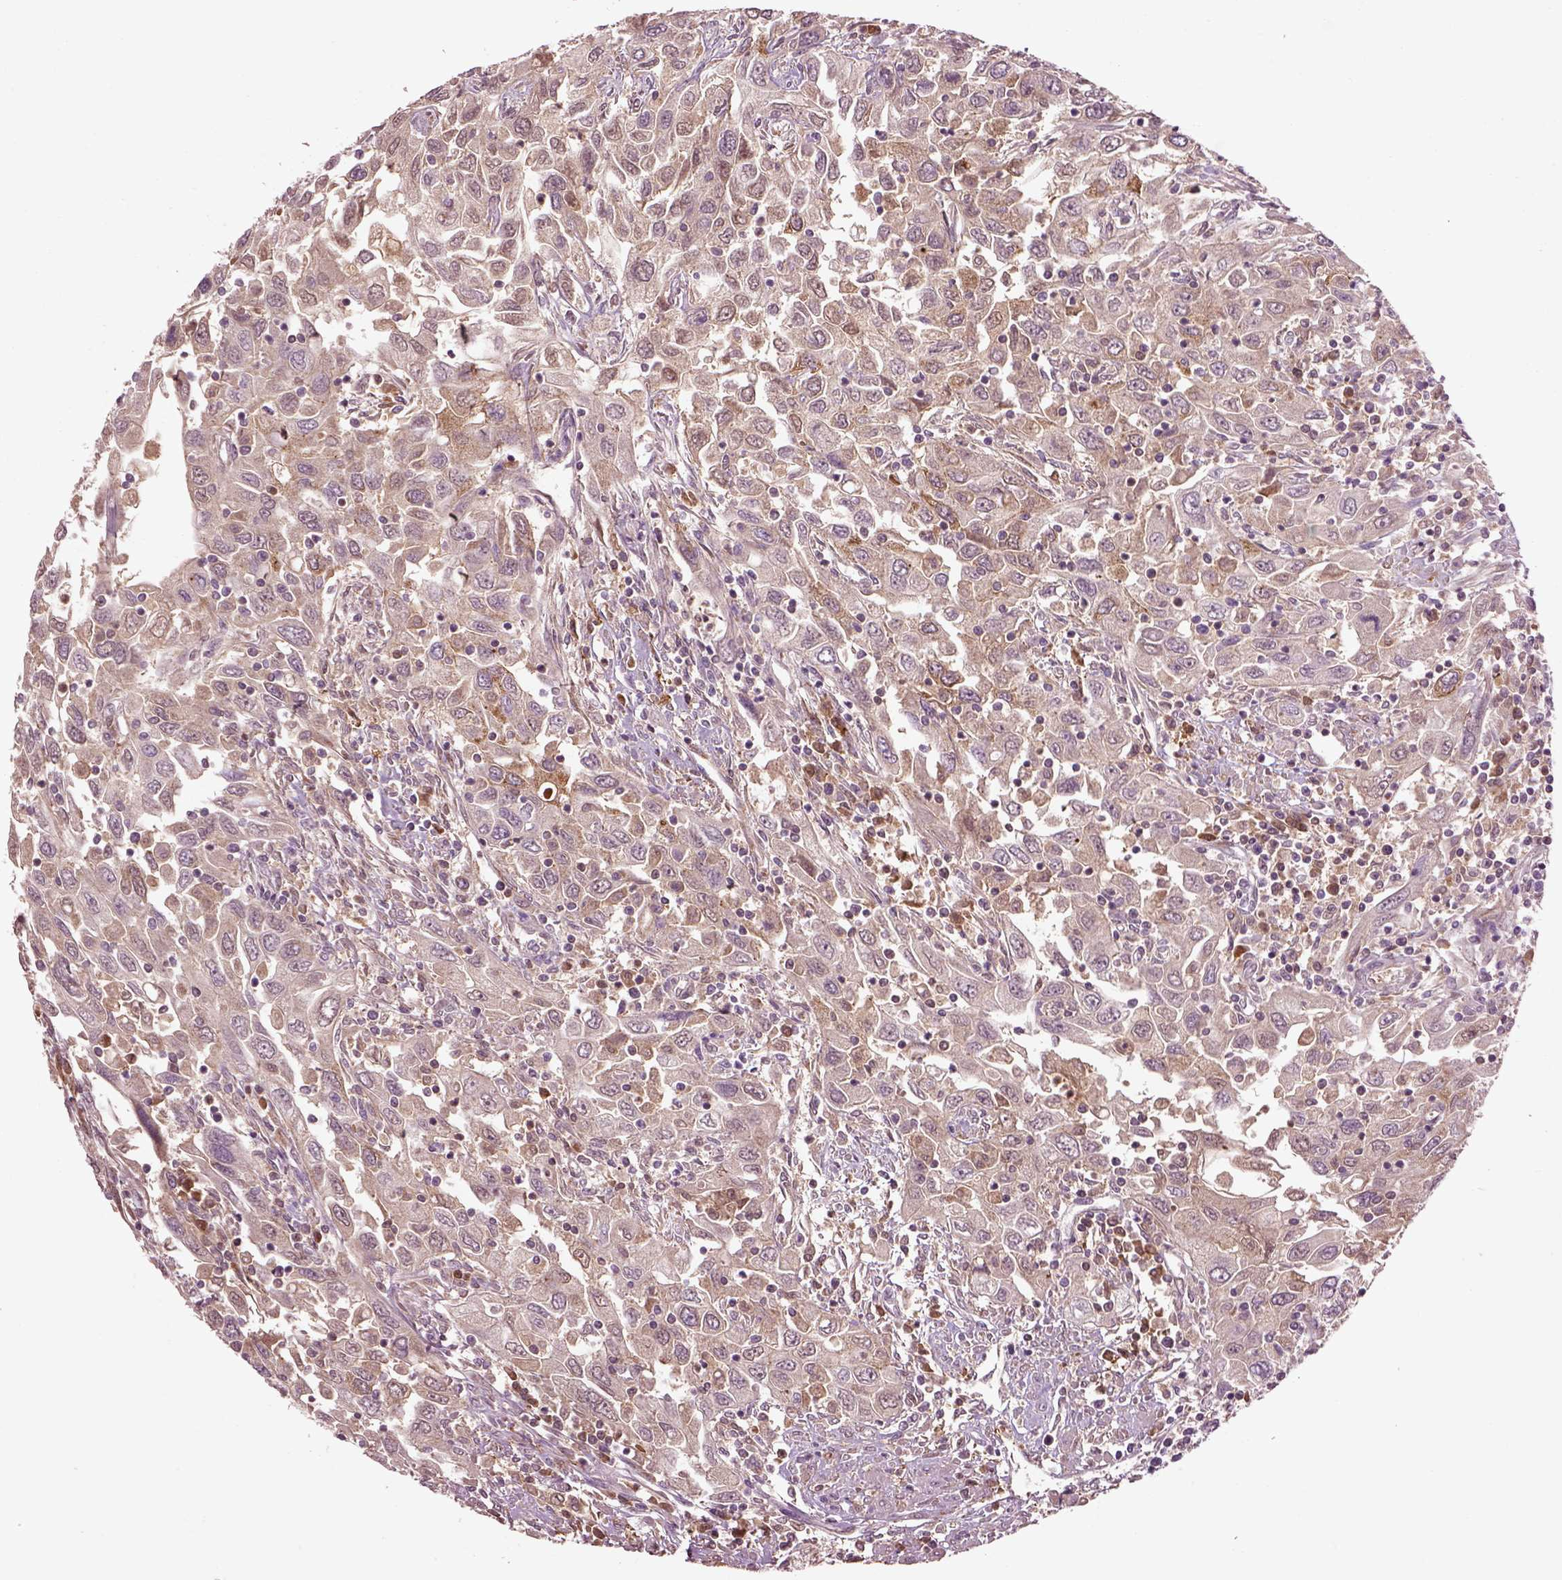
{"staining": {"intensity": "moderate", "quantity": ">75%", "location": "cytoplasmic/membranous"}, "tissue": "urothelial cancer", "cell_type": "Tumor cells", "image_type": "cancer", "snomed": [{"axis": "morphology", "description": "Urothelial carcinoma, High grade"}, {"axis": "topography", "description": "Urinary bladder"}], "caption": "A photomicrograph of urothelial cancer stained for a protein demonstrates moderate cytoplasmic/membranous brown staining in tumor cells.", "gene": "MDP1", "patient": {"sex": "male", "age": 76}}